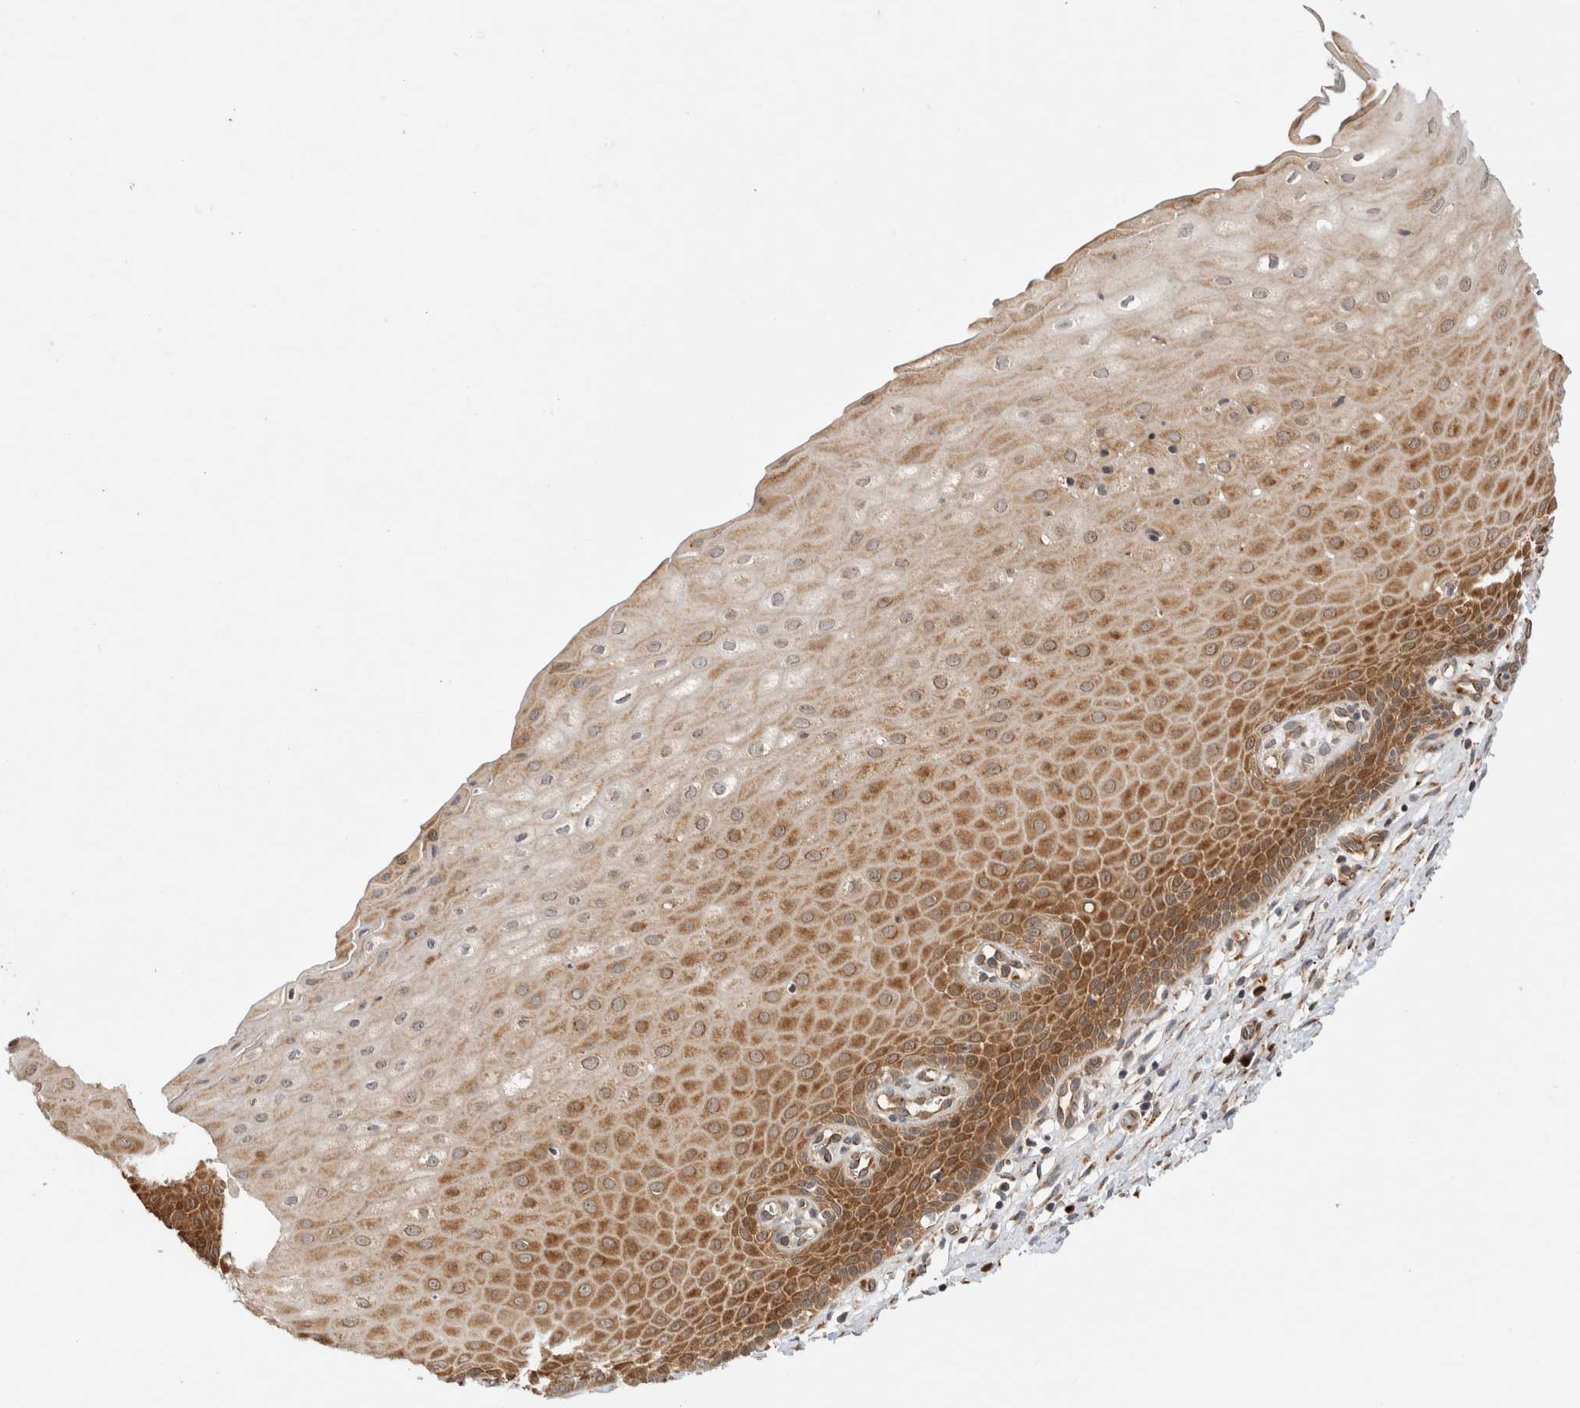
{"staining": {"intensity": "strong", "quantity": ">75%", "location": "cytoplasmic/membranous"}, "tissue": "cervix", "cell_type": "Glandular cells", "image_type": "normal", "snomed": [{"axis": "morphology", "description": "Normal tissue, NOS"}, {"axis": "topography", "description": "Cervix"}], "caption": "IHC (DAB) staining of normal human cervix shows strong cytoplasmic/membranous protein positivity in about >75% of glandular cells.", "gene": "ACTL9", "patient": {"sex": "female", "age": 55}}